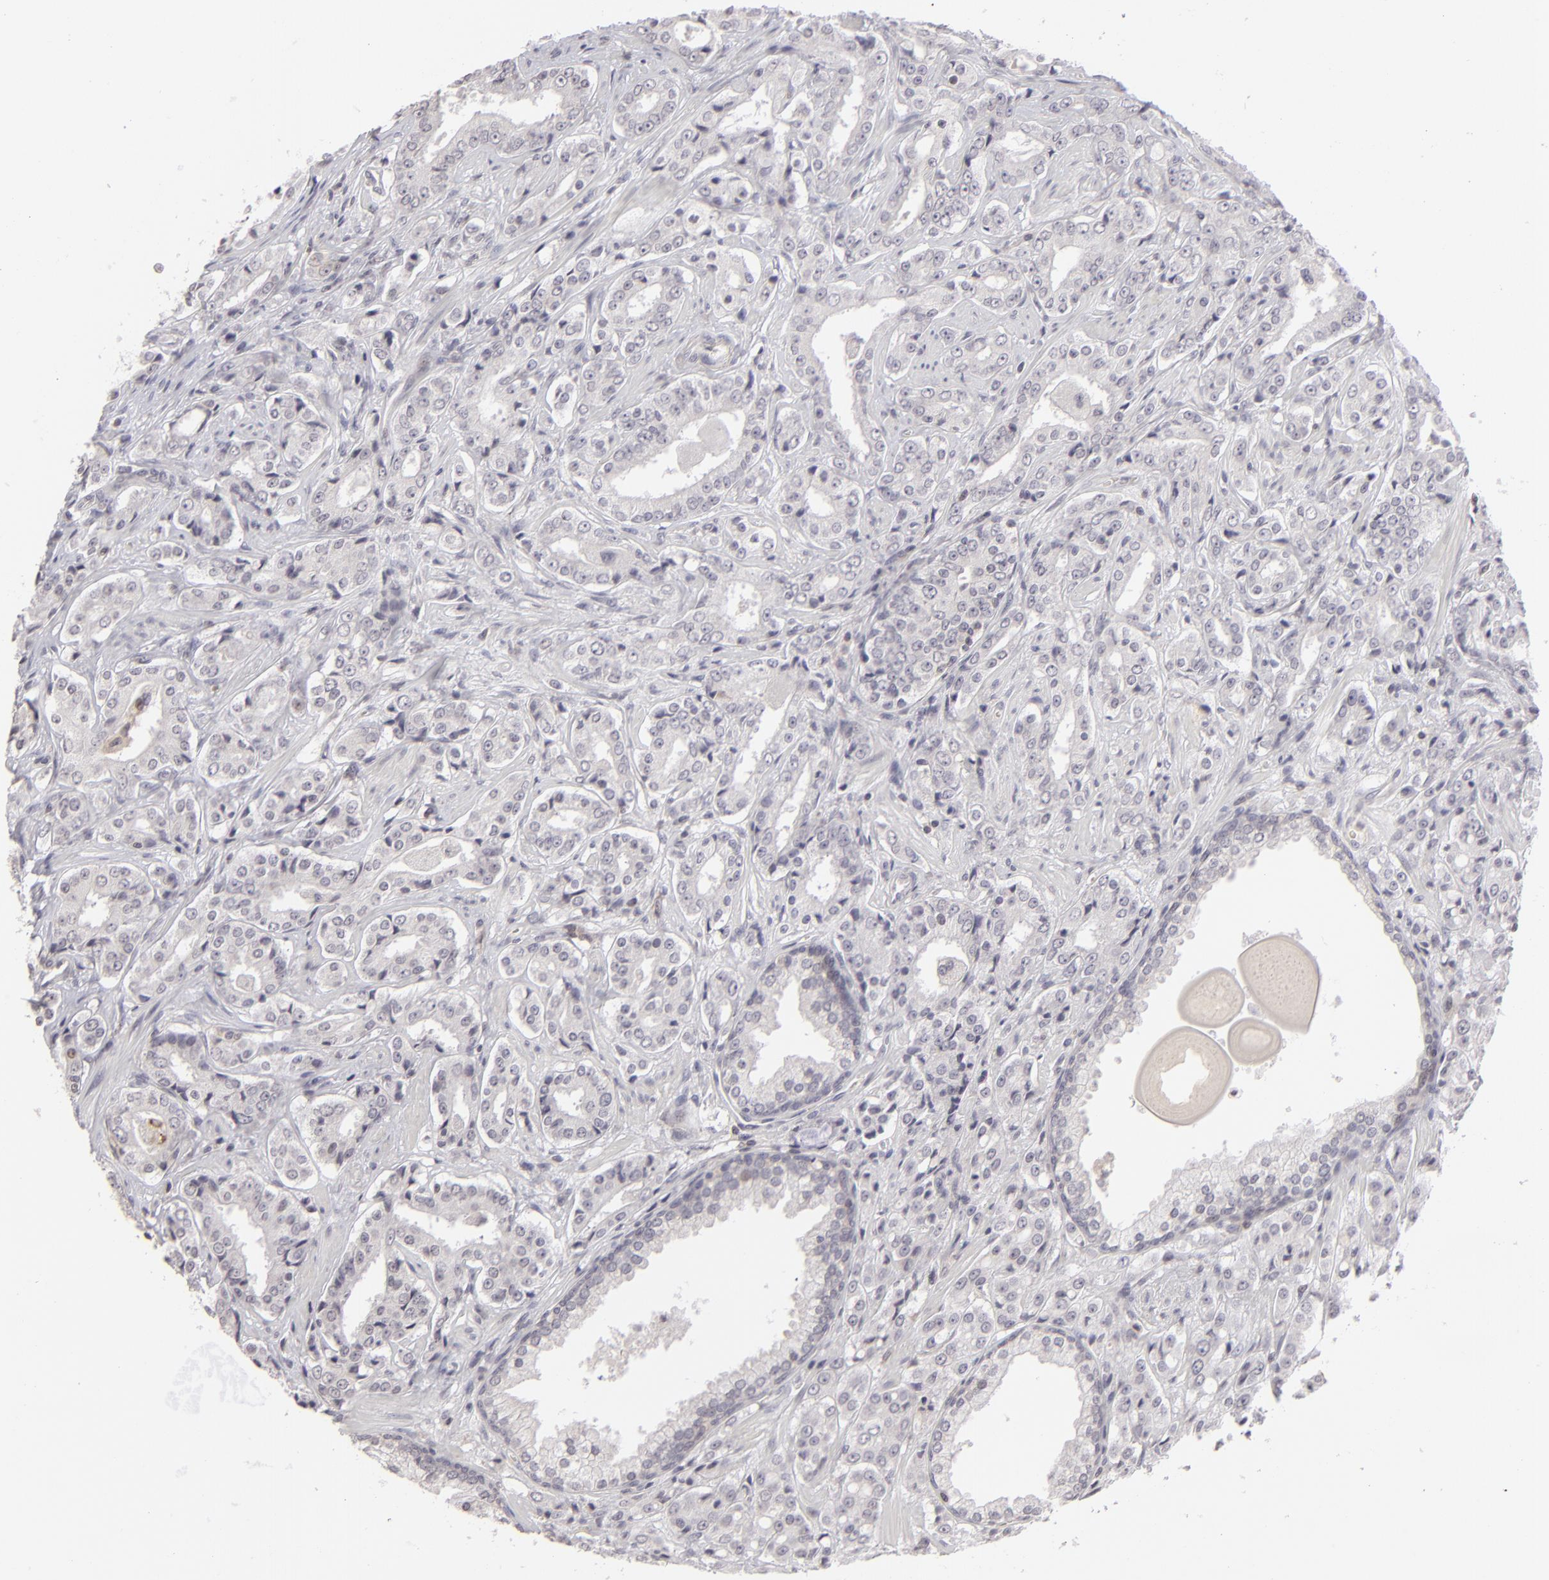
{"staining": {"intensity": "negative", "quantity": "none", "location": "none"}, "tissue": "prostate cancer", "cell_type": "Tumor cells", "image_type": "cancer", "snomed": [{"axis": "morphology", "description": "Adenocarcinoma, Medium grade"}, {"axis": "topography", "description": "Prostate"}], "caption": "High magnification brightfield microscopy of adenocarcinoma (medium-grade) (prostate) stained with DAB (brown) and counterstained with hematoxylin (blue): tumor cells show no significant staining.", "gene": "CLDN2", "patient": {"sex": "male", "age": 60}}